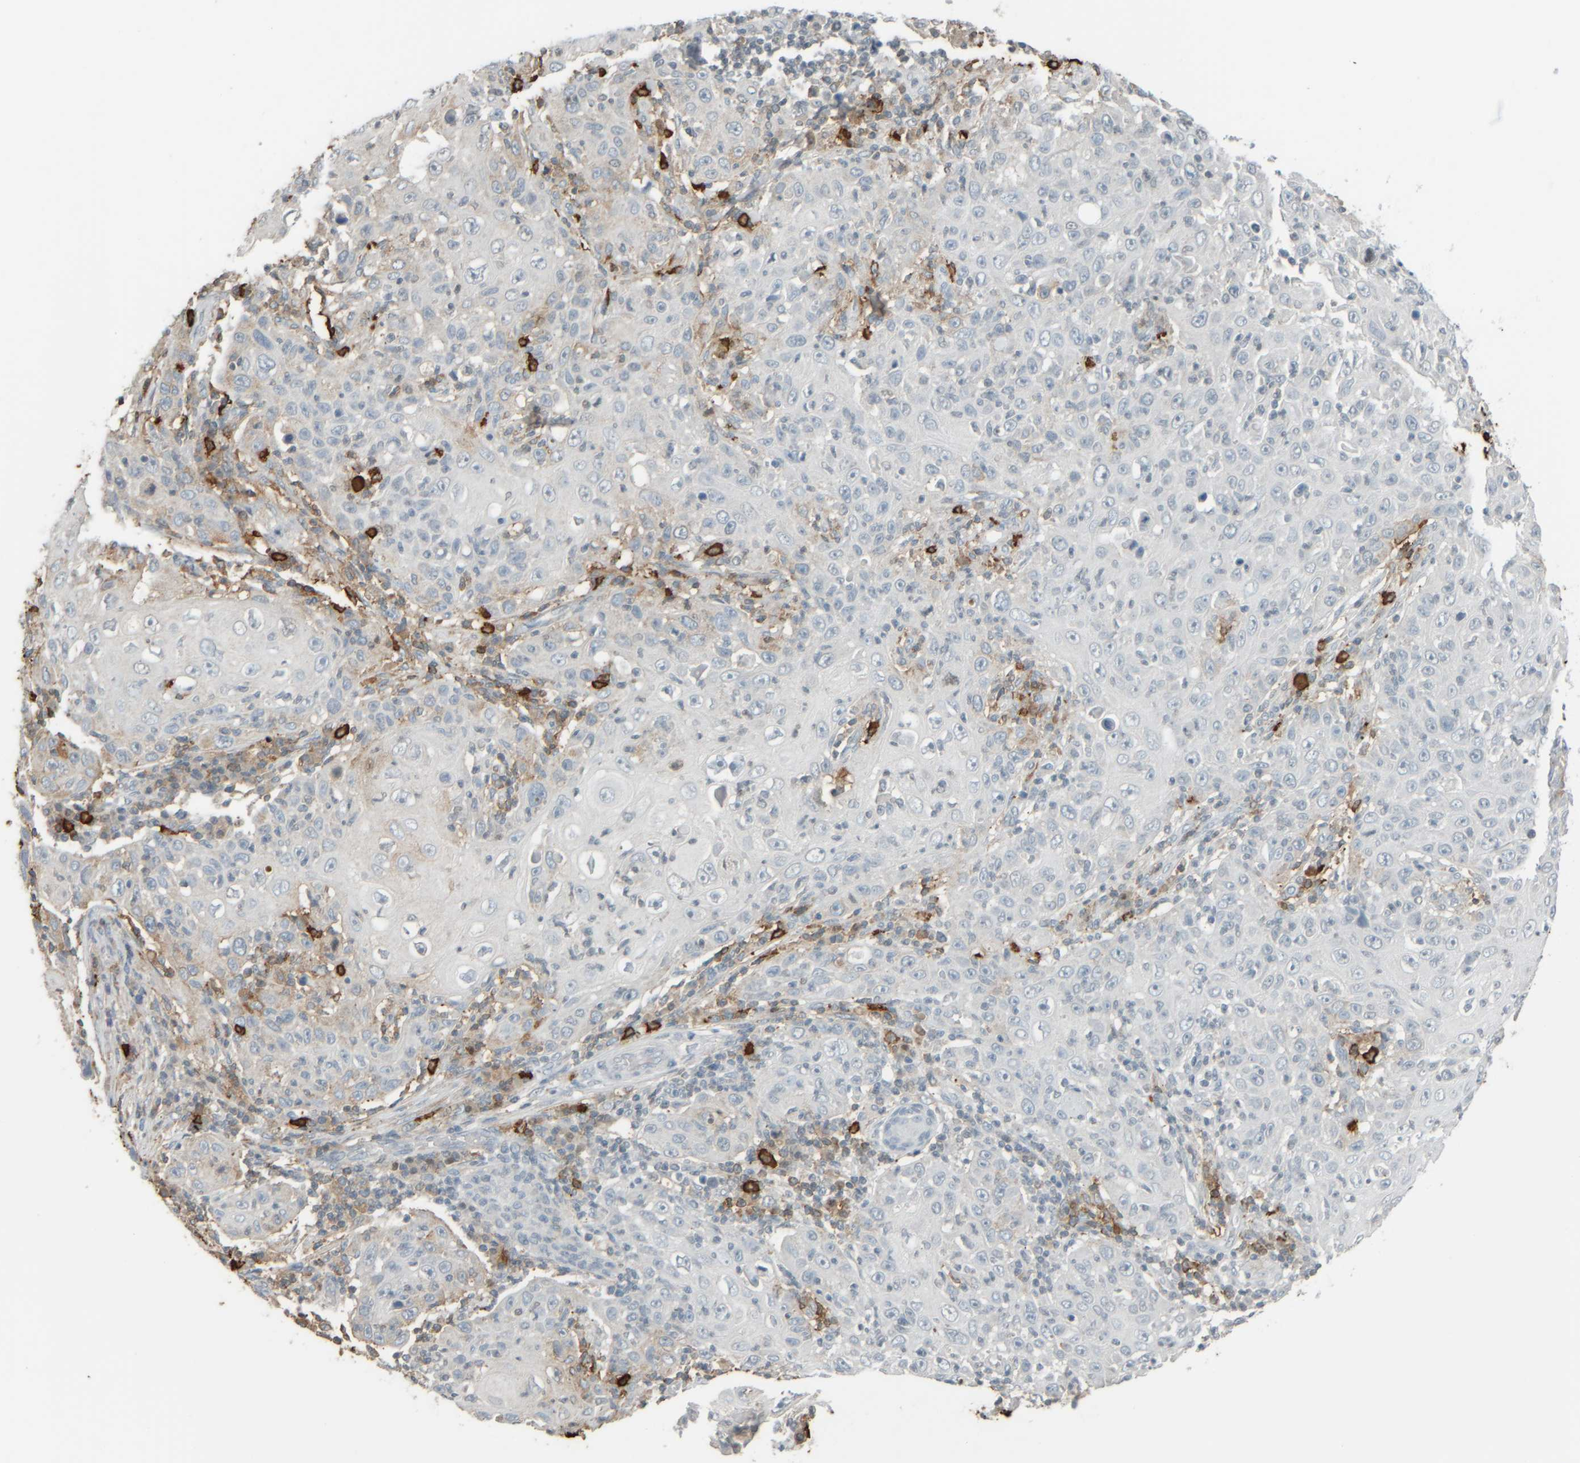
{"staining": {"intensity": "negative", "quantity": "none", "location": "none"}, "tissue": "skin cancer", "cell_type": "Tumor cells", "image_type": "cancer", "snomed": [{"axis": "morphology", "description": "Squamous cell carcinoma, NOS"}, {"axis": "topography", "description": "Skin"}], "caption": "High power microscopy micrograph of an immunohistochemistry micrograph of skin cancer, revealing no significant expression in tumor cells.", "gene": "TPSAB1", "patient": {"sex": "female", "age": 88}}